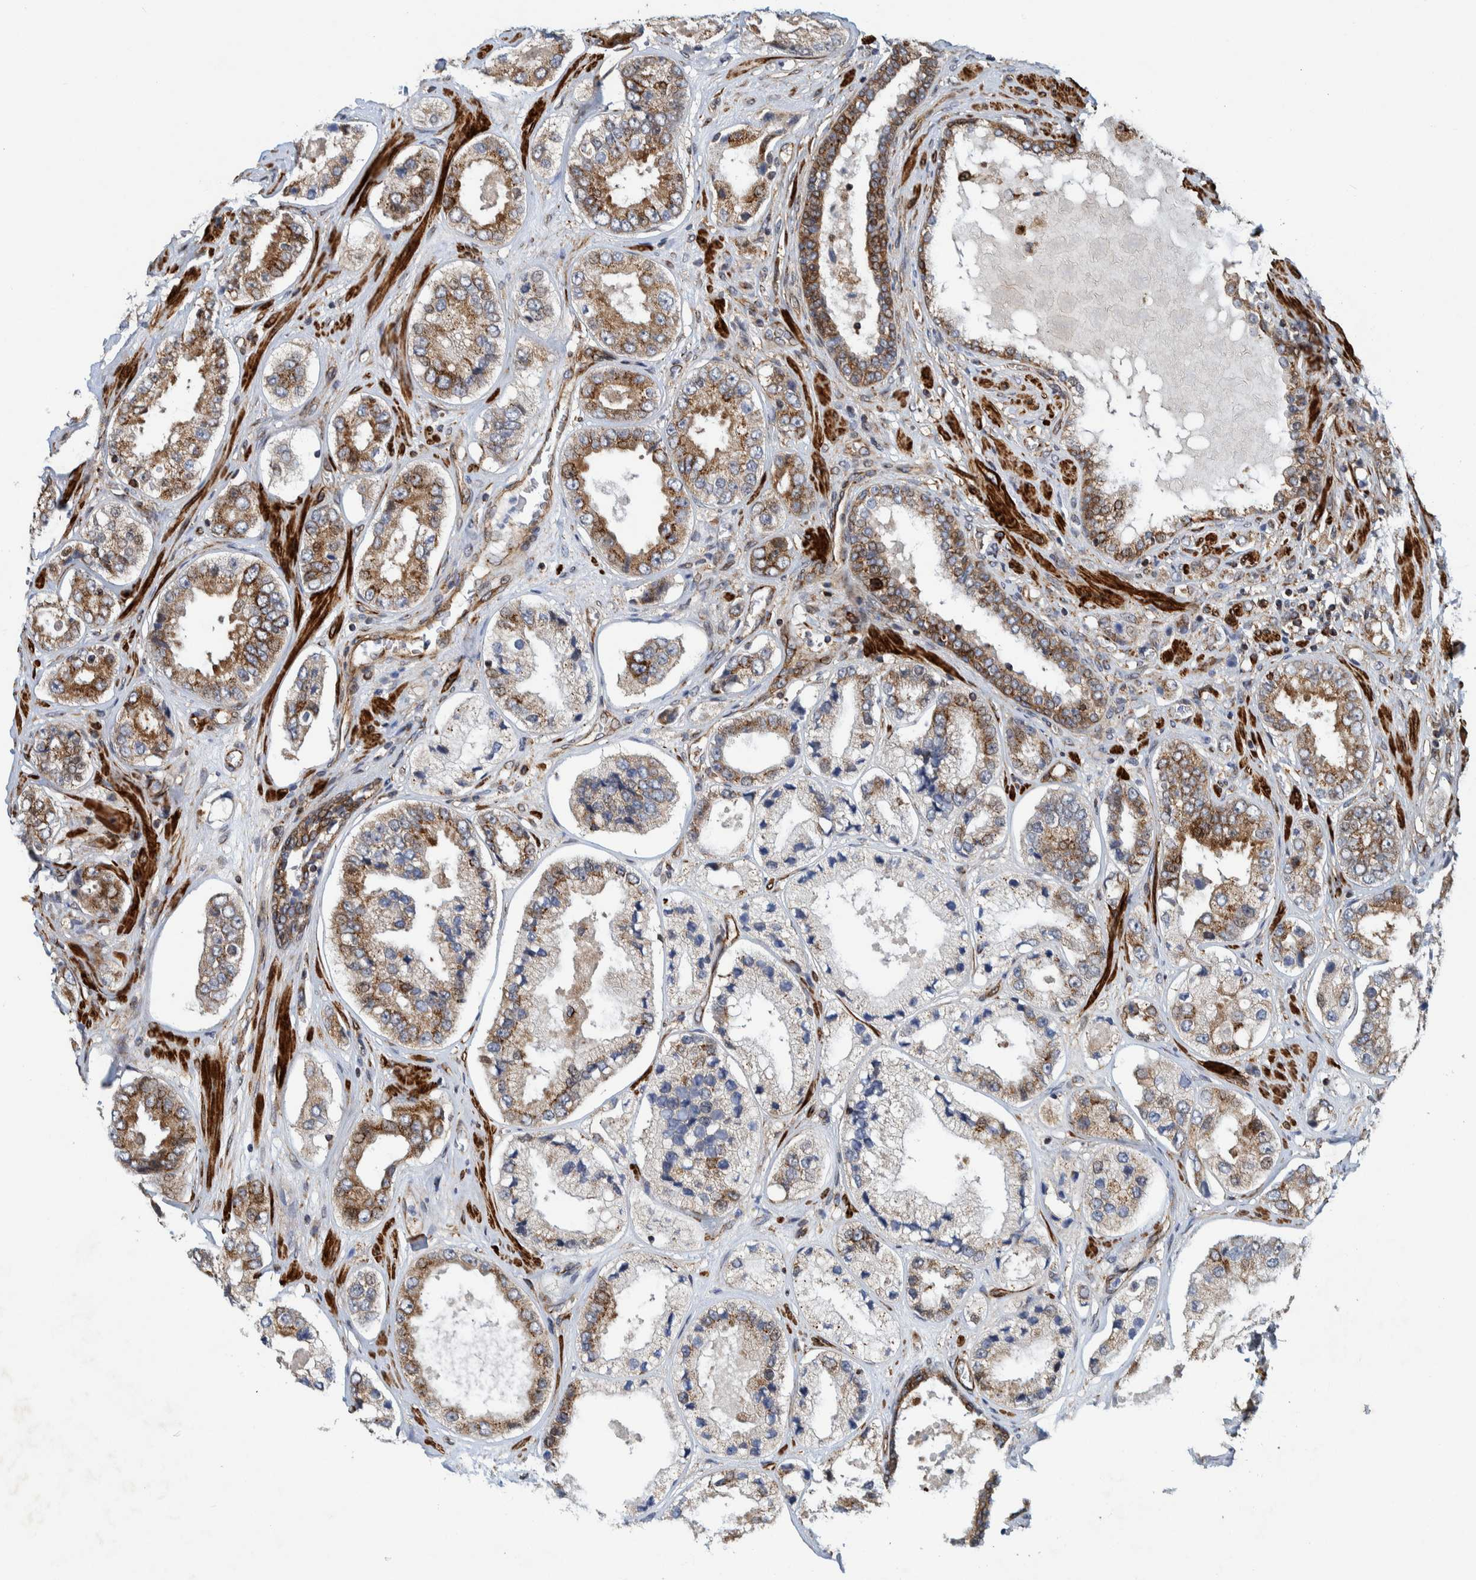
{"staining": {"intensity": "moderate", "quantity": ">75%", "location": "cytoplasmic/membranous"}, "tissue": "prostate cancer", "cell_type": "Tumor cells", "image_type": "cancer", "snomed": [{"axis": "morphology", "description": "Adenocarcinoma, High grade"}, {"axis": "topography", "description": "Prostate"}], "caption": "Protein expression analysis of adenocarcinoma (high-grade) (prostate) demonstrates moderate cytoplasmic/membranous staining in approximately >75% of tumor cells. The staining was performed using DAB (3,3'-diaminobenzidine) to visualize the protein expression in brown, while the nuclei were stained in blue with hematoxylin (Magnification: 20x).", "gene": "CCDC57", "patient": {"sex": "male", "age": 61}}